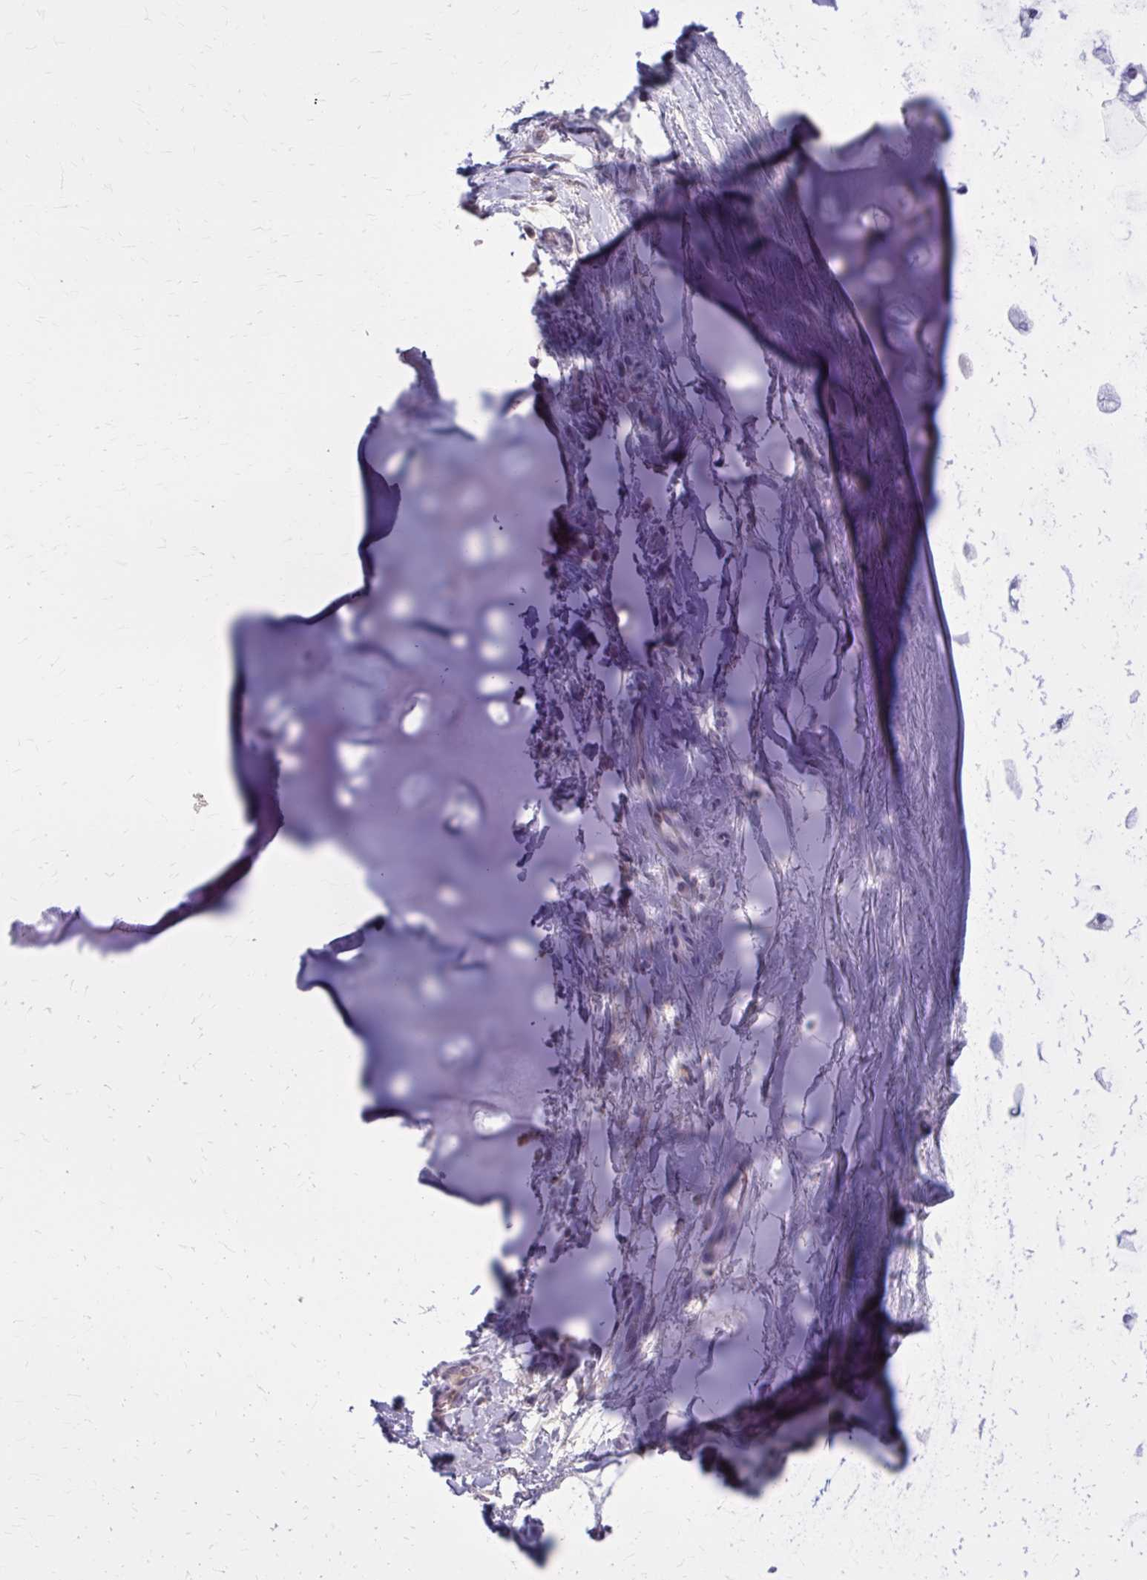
{"staining": {"intensity": "negative", "quantity": "none", "location": "none"}, "tissue": "soft tissue", "cell_type": "Chondrocytes", "image_type": "normal", "snomed": [{"axis": "morphology", "description": "Normal tissue, NOS"}, {"axis": "topography", "description": "Cartilage tissue"}, {"axis": "topography", "description": "Bronchus"}], "caption": "Micrograph shows no significant protein expression in chondrocytes of benign soft tissue. The staining was performed using DAB (3,3'-diaminobenzidine) to visualize the protein expression in brown, while the nuclei were stained in blue with hematoxylin (Magnification: 20x).", "gene": "OR4A47", "patient": {"sex": "male", "age": 64}}